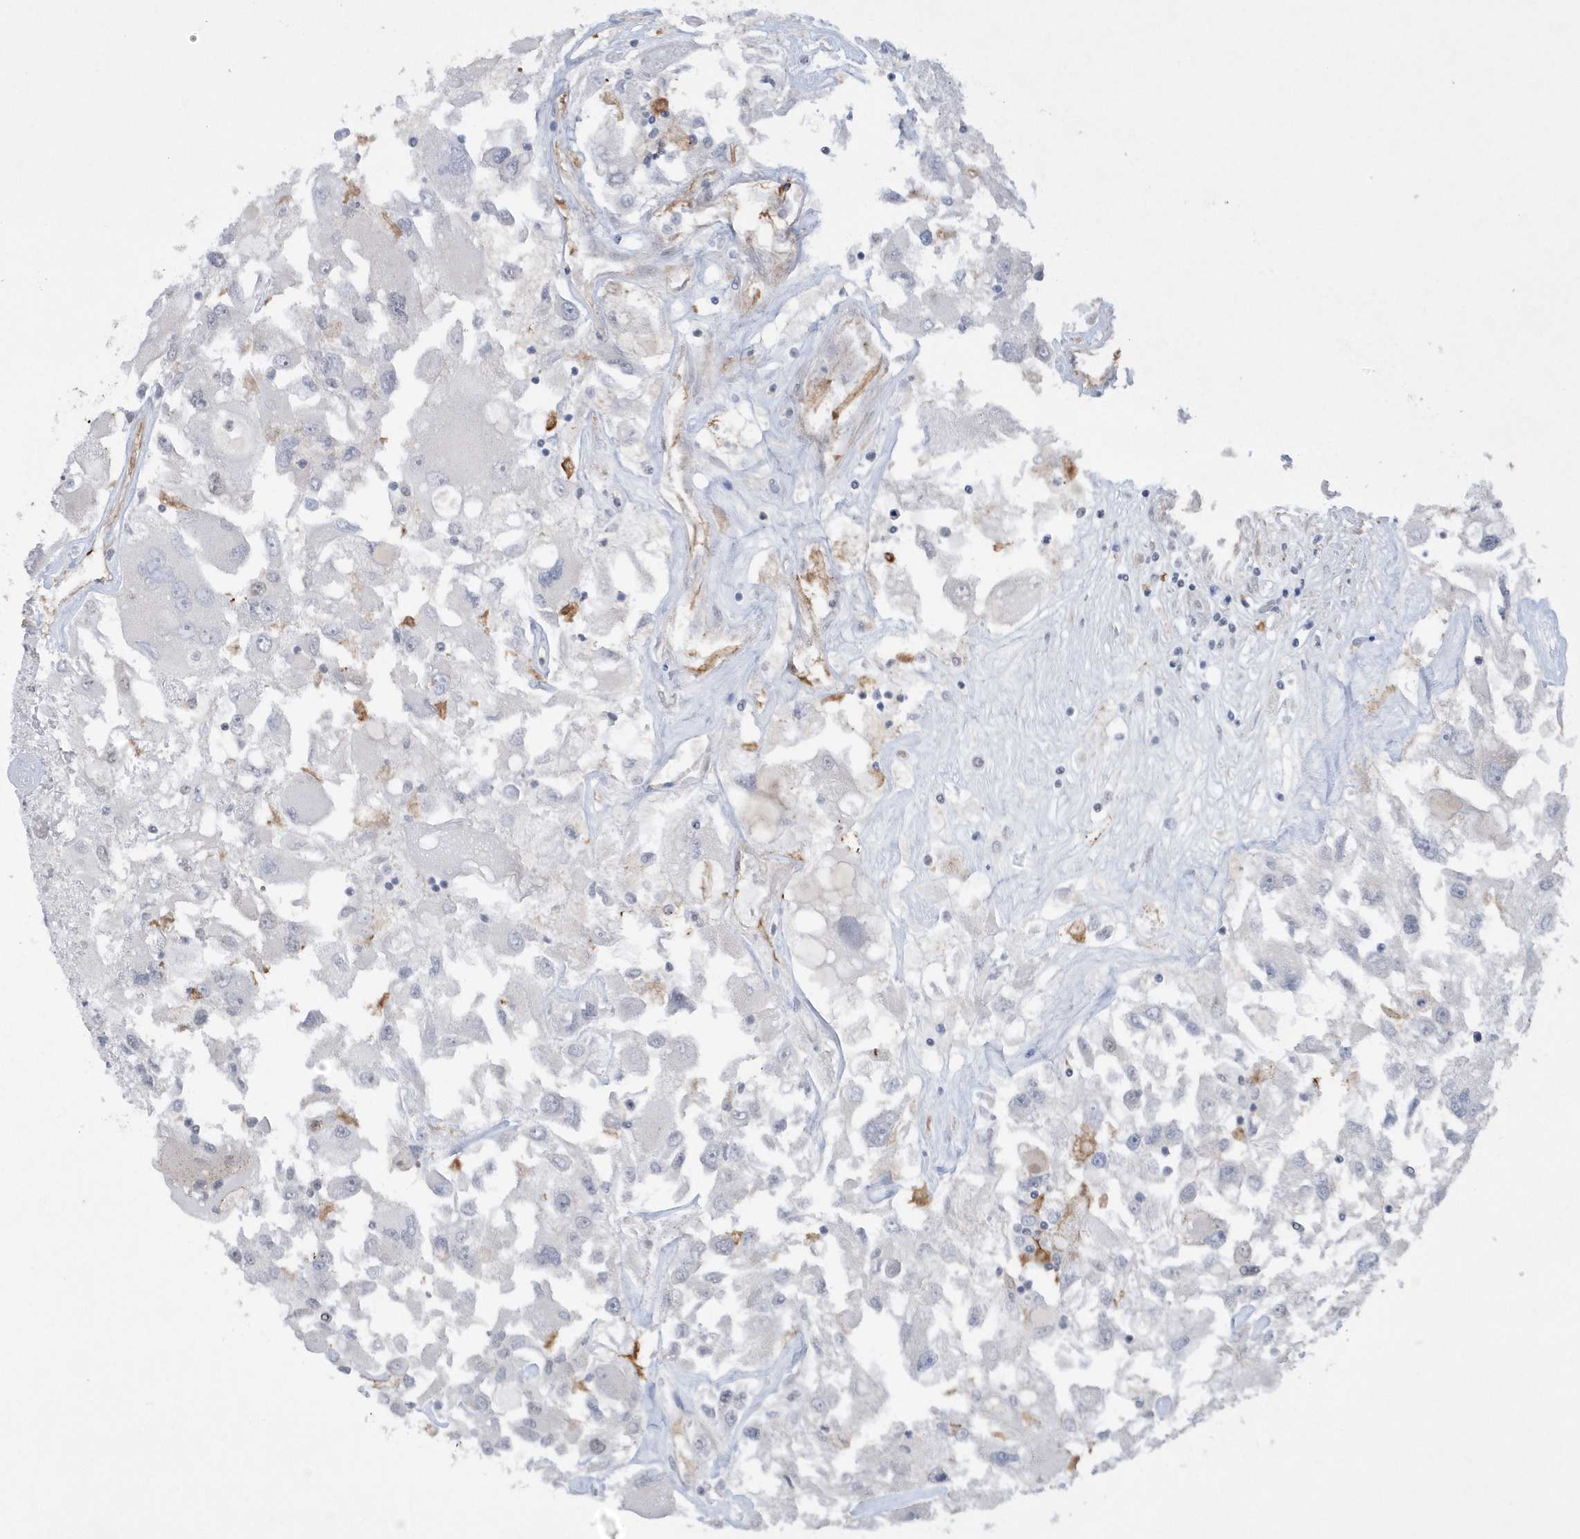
{"staining": {"intensity": "negative", "quantity": "none", "location": "none"}, "tissue": "renal cancer", "cell_type": "Tumor cells", "image_type": "cancer", "snomed": [{"axis": "morphology", "description": "Adenocarcinoma, NOS"}, {"axis": "topography", "description": "Kidney"}], "caption": "DAB immunohistochemical staining of human renal cancer exhibits no significant positivity in tumor cells.", "gene": "RAI14", "patient": {"sex": "female", "age": 52}}